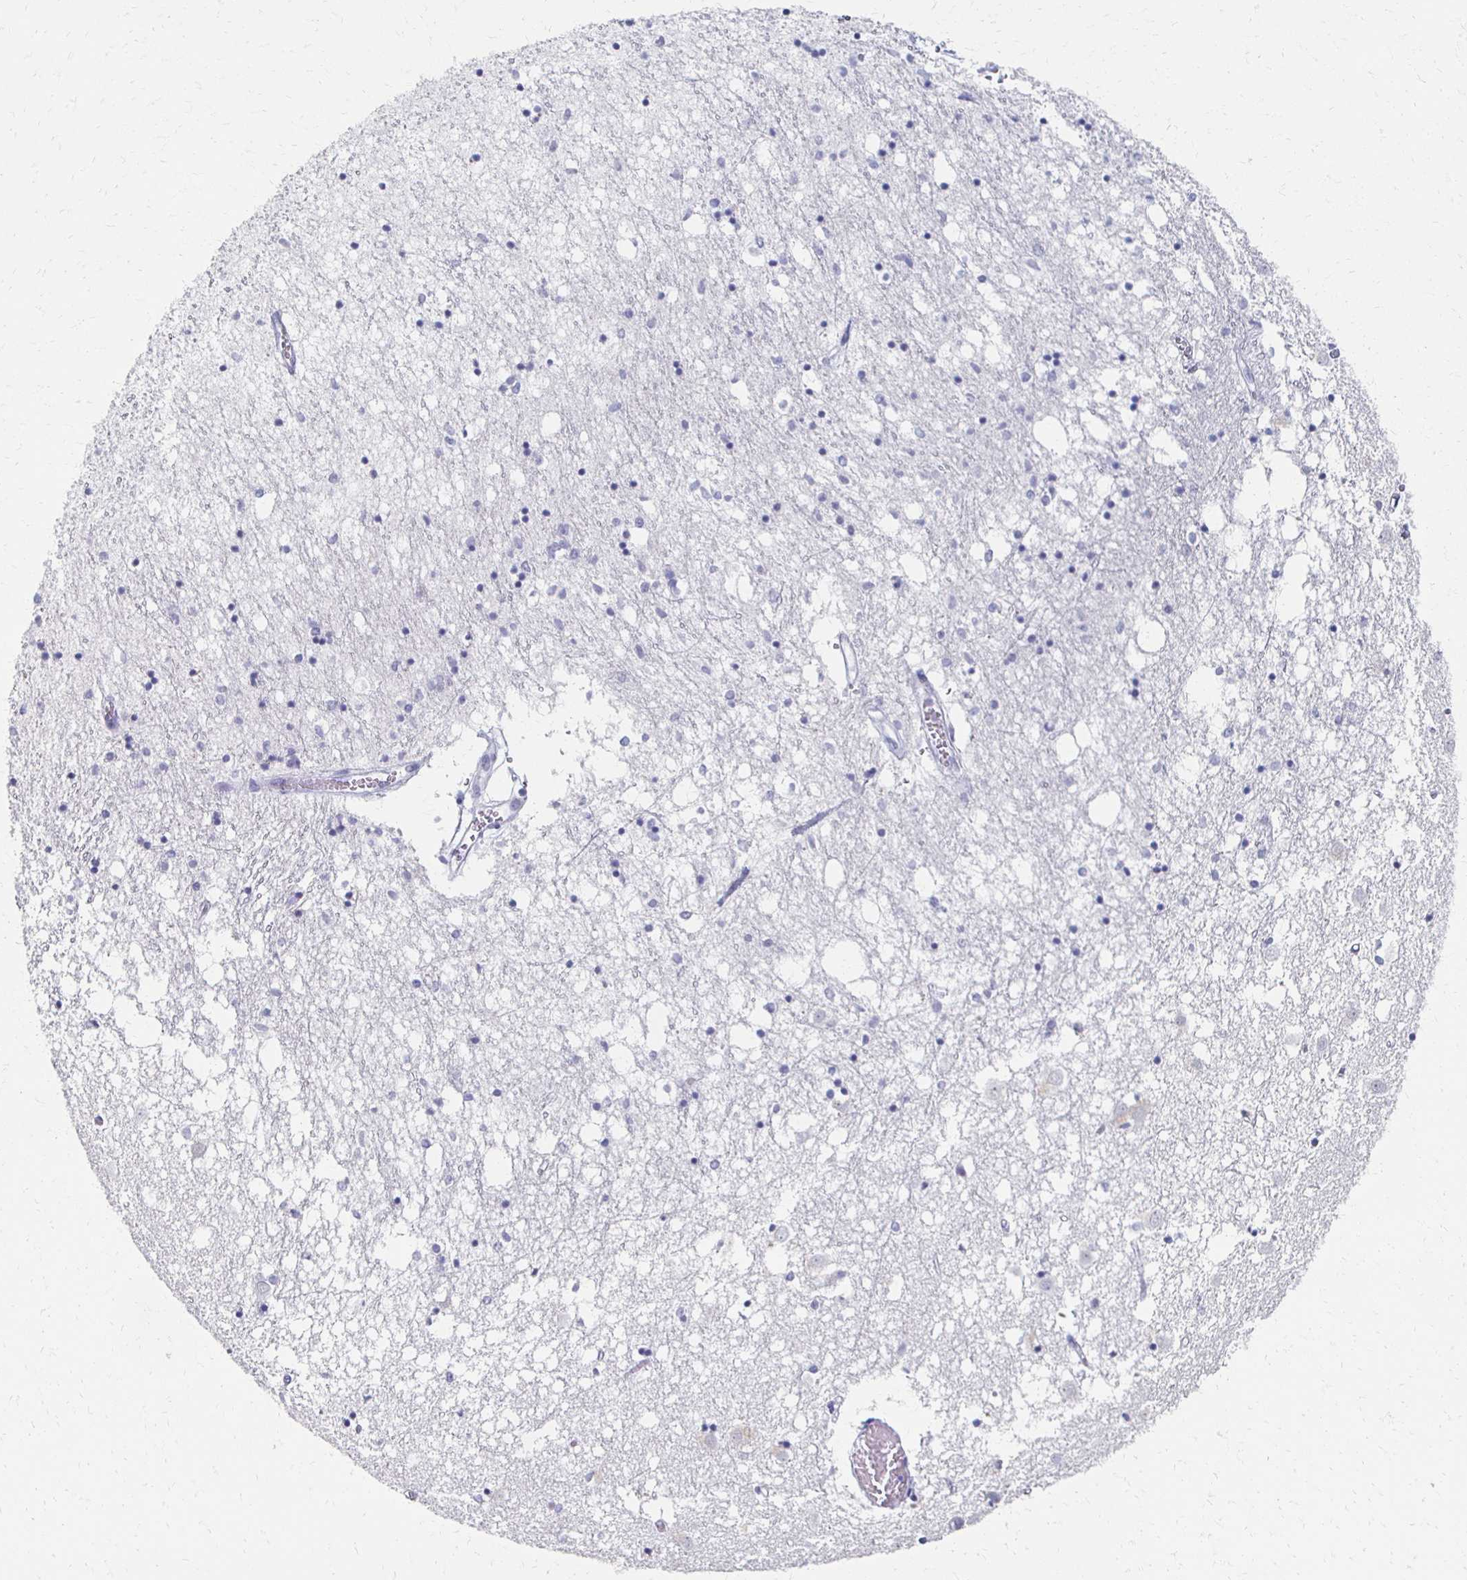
{"staining": {"intensity": "negative", "quantity": "none", "location": "none"}, "tissue": "caudate", "cell_type": "Glial cells", "image_type": "normal", "snomed": [{"axis": "morphology", "description": "Normal tissue, NOS"}, {"axis": "topography", "description": "Lateral ventricle wall"}], "caption": "Glial cells show no significant protein staining in benign caudate. (Stains: DAB immunohistochemistry with hematoxylin counter stain, Microscopy: brightfield microscopy at high magnification).", "gene": "CXCR2", "patient": {"sex": "male", "age": 70}}